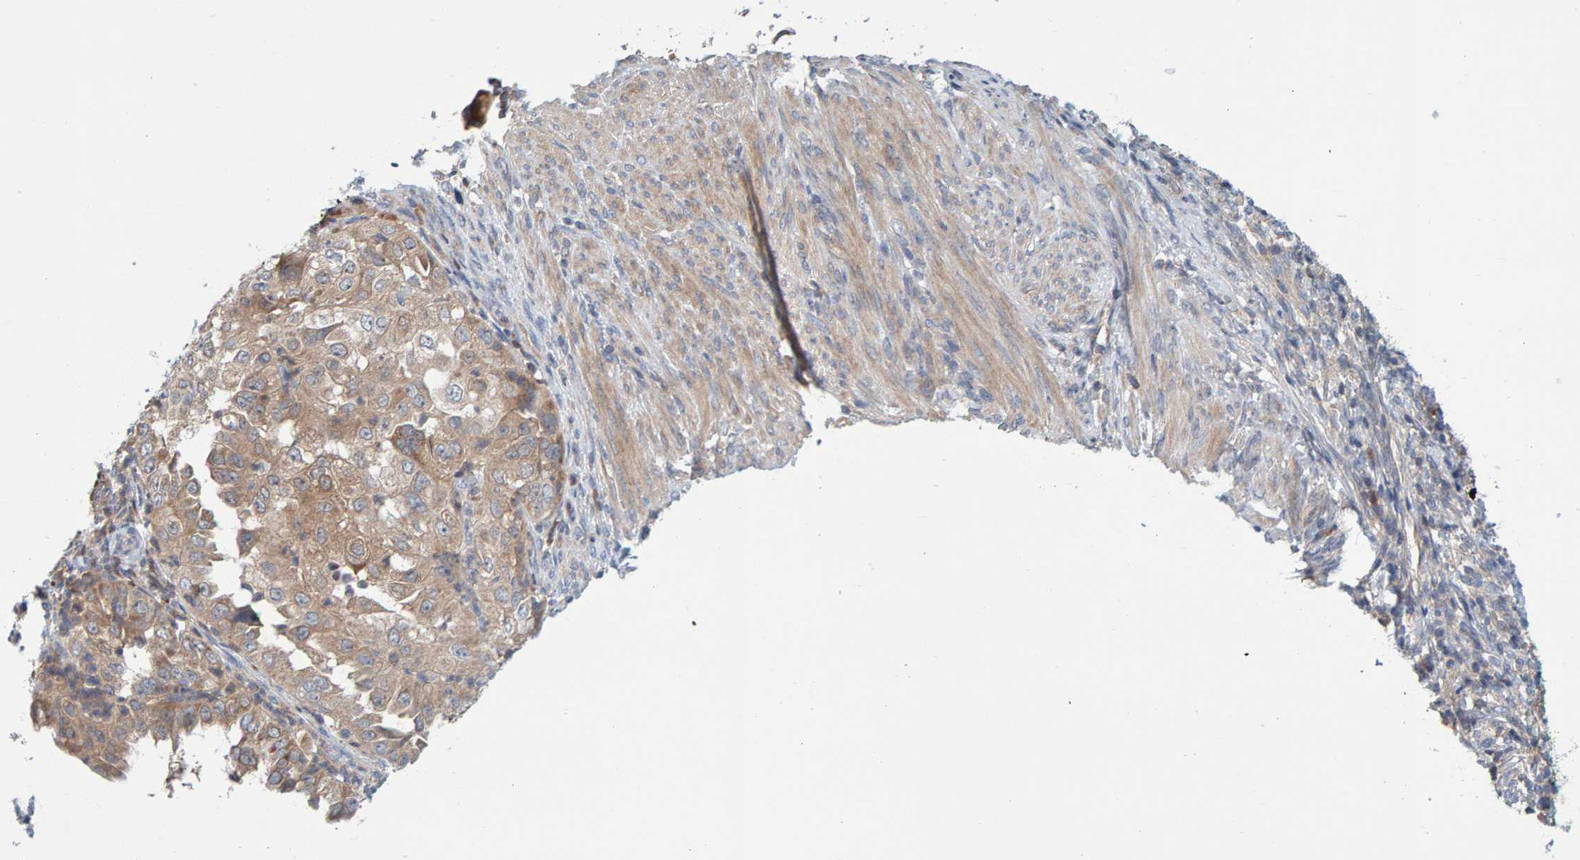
{"staining": {"intensity": "moderate", "quantity": ">75%", "location": "cytoplasmic/membranous"}, "tissue": "endometrial cancer", "cell_type": "Tumor cells", "image_type": "cancer", "snomed": [{"axis": "morphology", "description": "Adenocarcinoma, NOS"}, {"axis": "topography", "description": "Endometrium"}], "caption": "DAB (3,3'-diaminobenzidine) immunohistochemical staining of human endometrial adenocarcinoma displays moderate cytoplasmic/membranous protein expression in approximately >75% of tumor cells.", "gene": "TATDN1", "patient": {"sex": "female", "age": 85}}